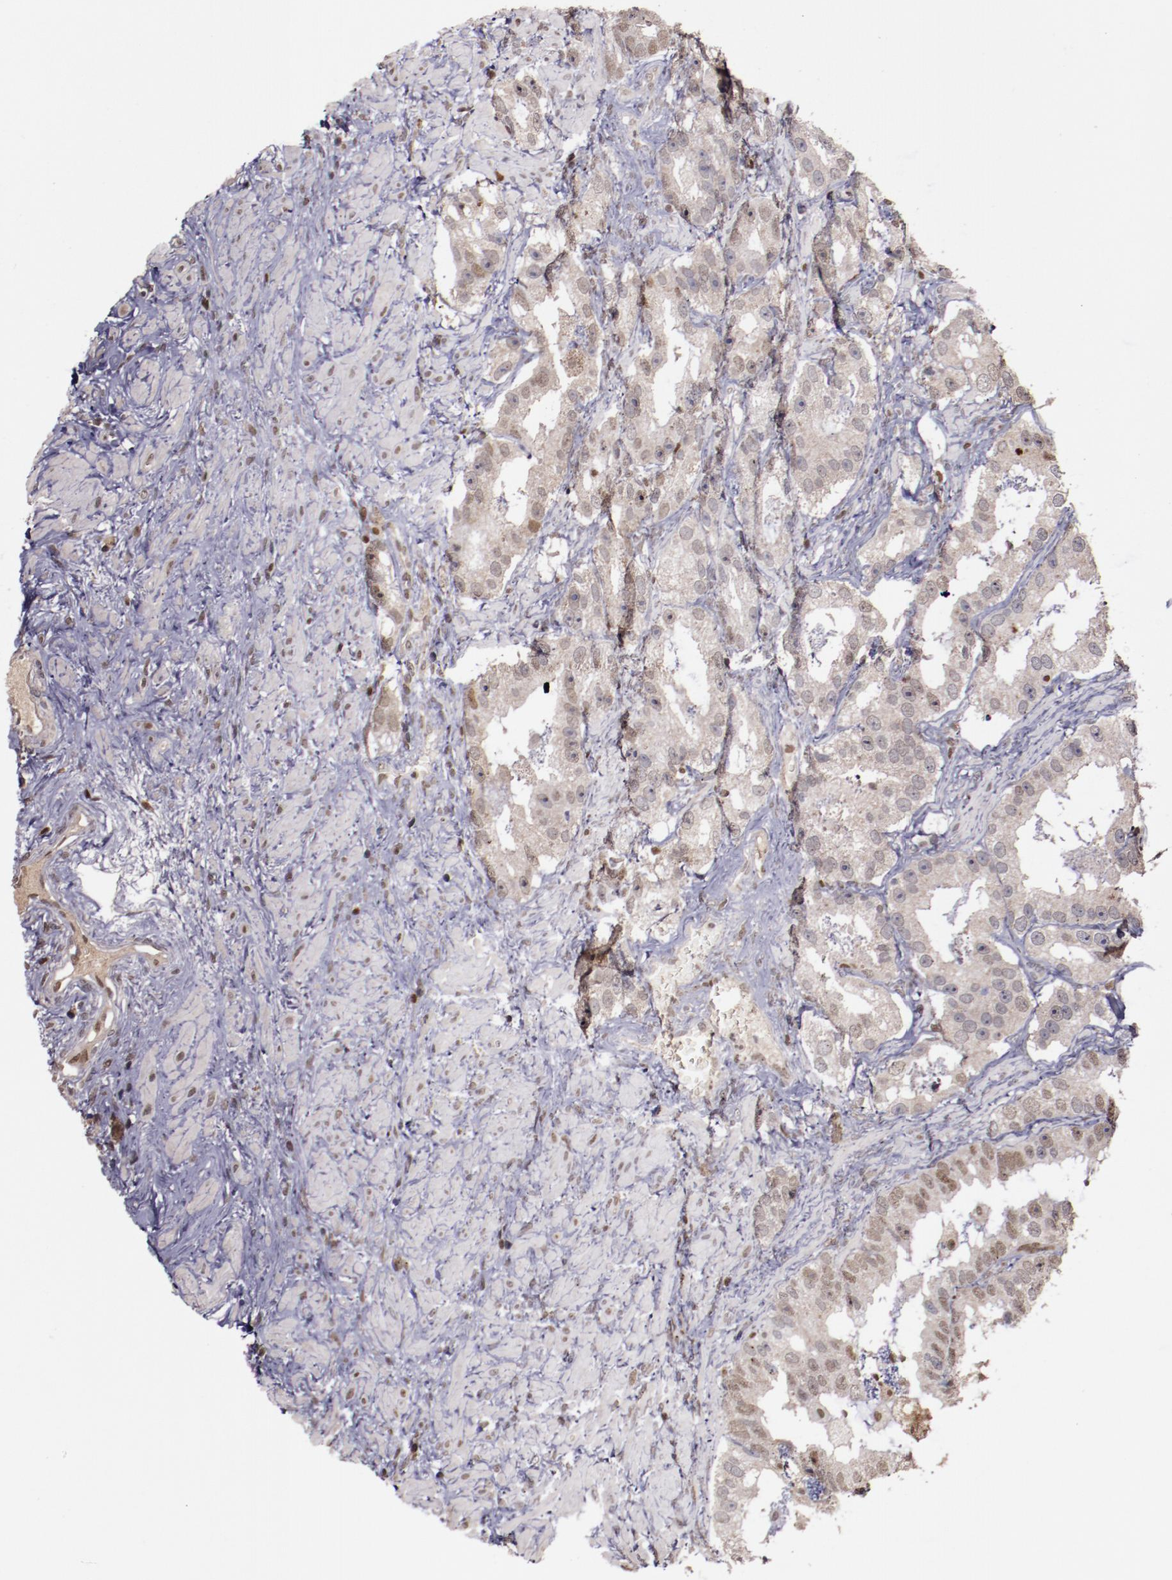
{"staining": {"intensity": "weak", "quantity": "<25%", "location": "nuclear"}, "tissue": "prostate cancer", "cell_type": "Tumor cells", "image_type": "cancer", "snomed": [{"axis": "morphology", "description": "Adenocarcinoma, High grade"}, {"axis": "topography", "description": "Prostate"}], "caption": "Immunohistochemistry micrograph of neoplastic tissue: prostate cancer stained with DAB displays no significant protein positivity in tumor cells.", "gene": "CHEK2", "patient": {"sex": "male", "age": 63}}